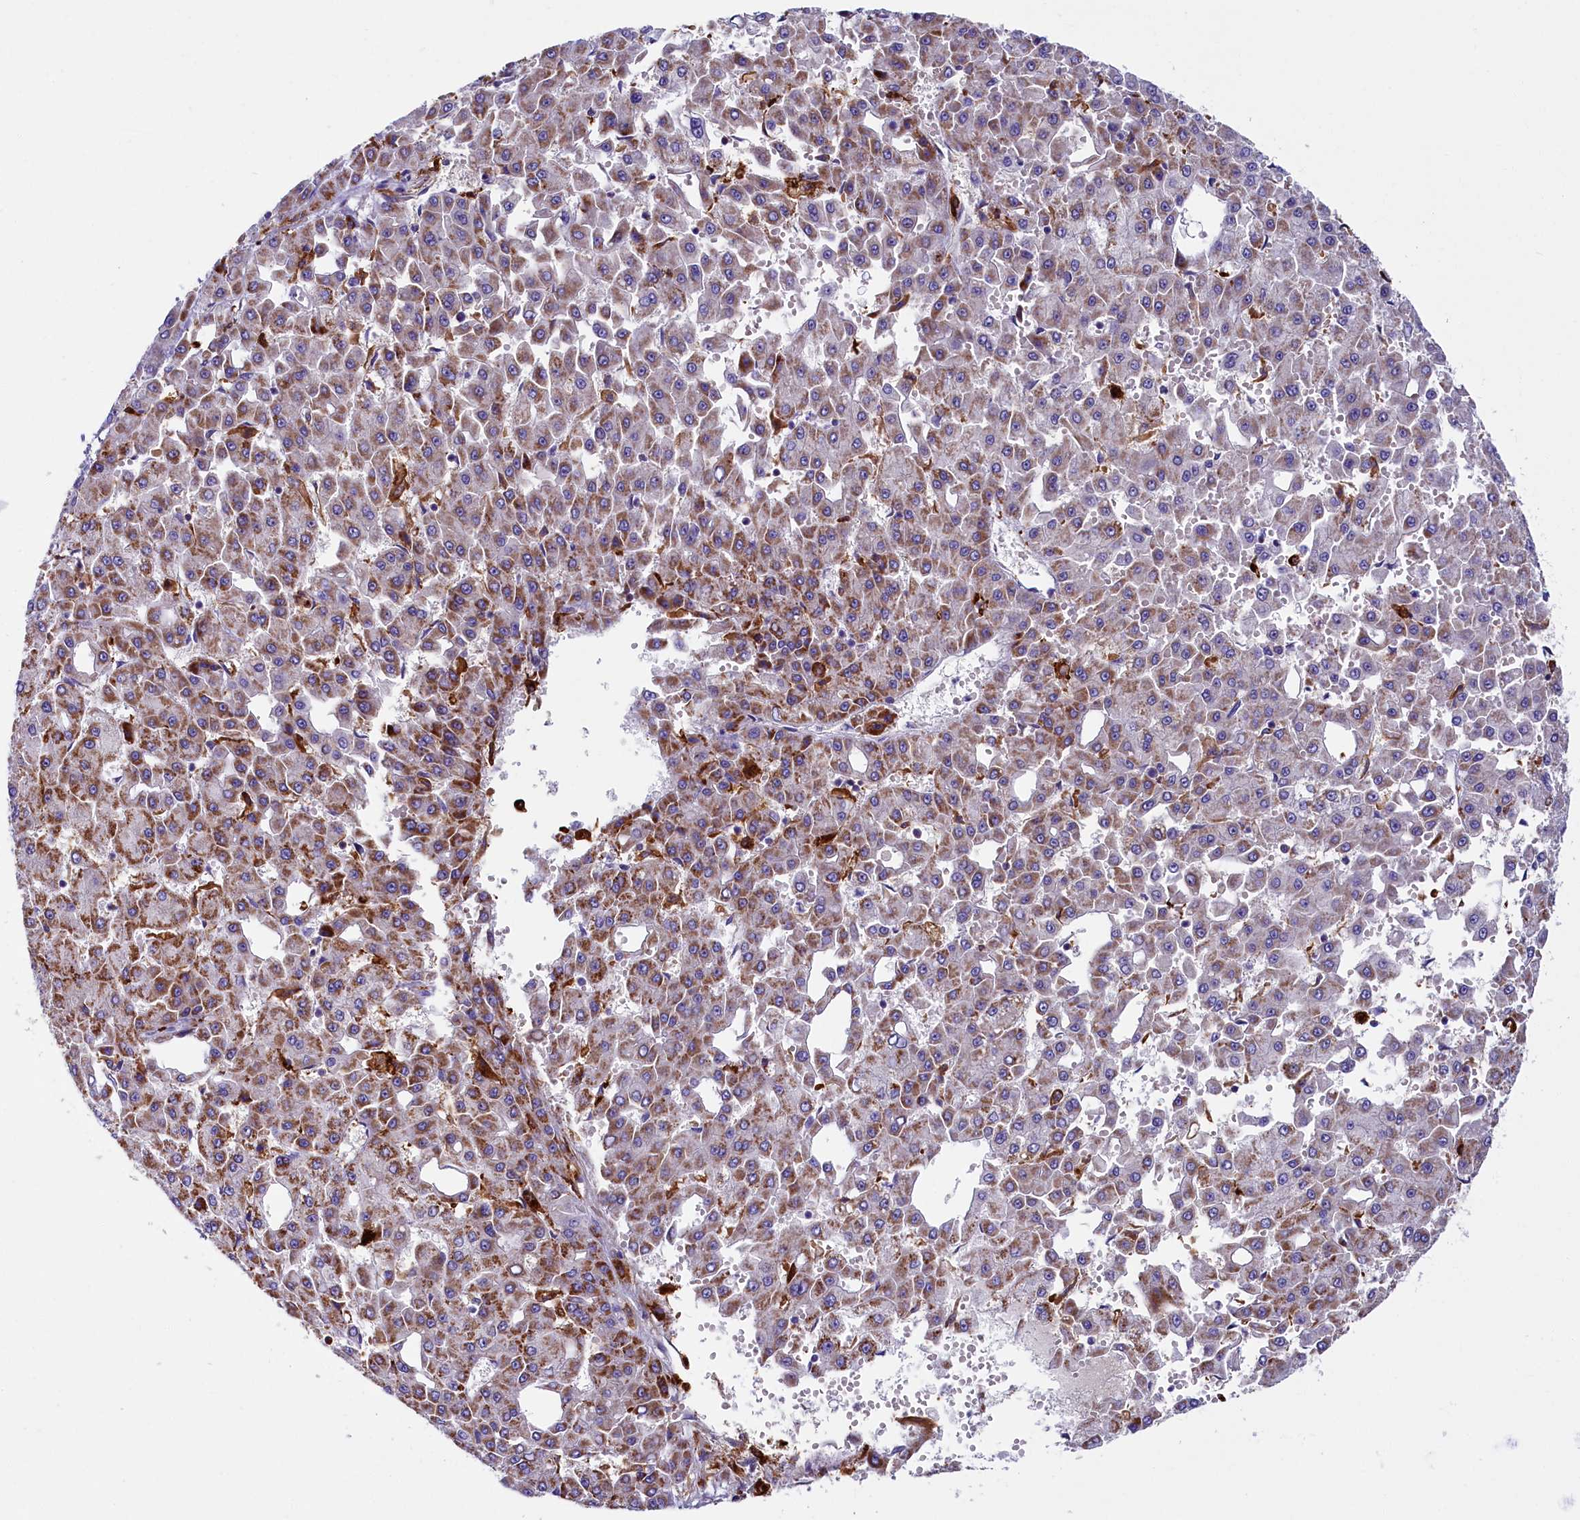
{"staining": {"intensity": "moderate", "quantity": ">75%", "location": "cytoplasmic/membranous"}, "tissue": "liver cancer", "cell_type": "Tumor cells", "image_type": "cancer", "snomed": [{"axis": "morphology", "description": "Carcinoma, Hepatocellular, NOS"}, {"axis": "topography", "description": "Liver"}], "caption": "Immunohistochemistry staining of liver hepatocellular carcinoma, which demonstrates medium levels of moderate cytoplasmic/membranous expression in approximately >75% of tumor cells indicating moderate cytoplasmic/membranous protein expression. The staining was performed using DAB (brown) for protein detection and nuclei were counterstained in hematoxylin (blue).", "gene": "IL20RA", "patient": {"sex": "male", "age": 47}}